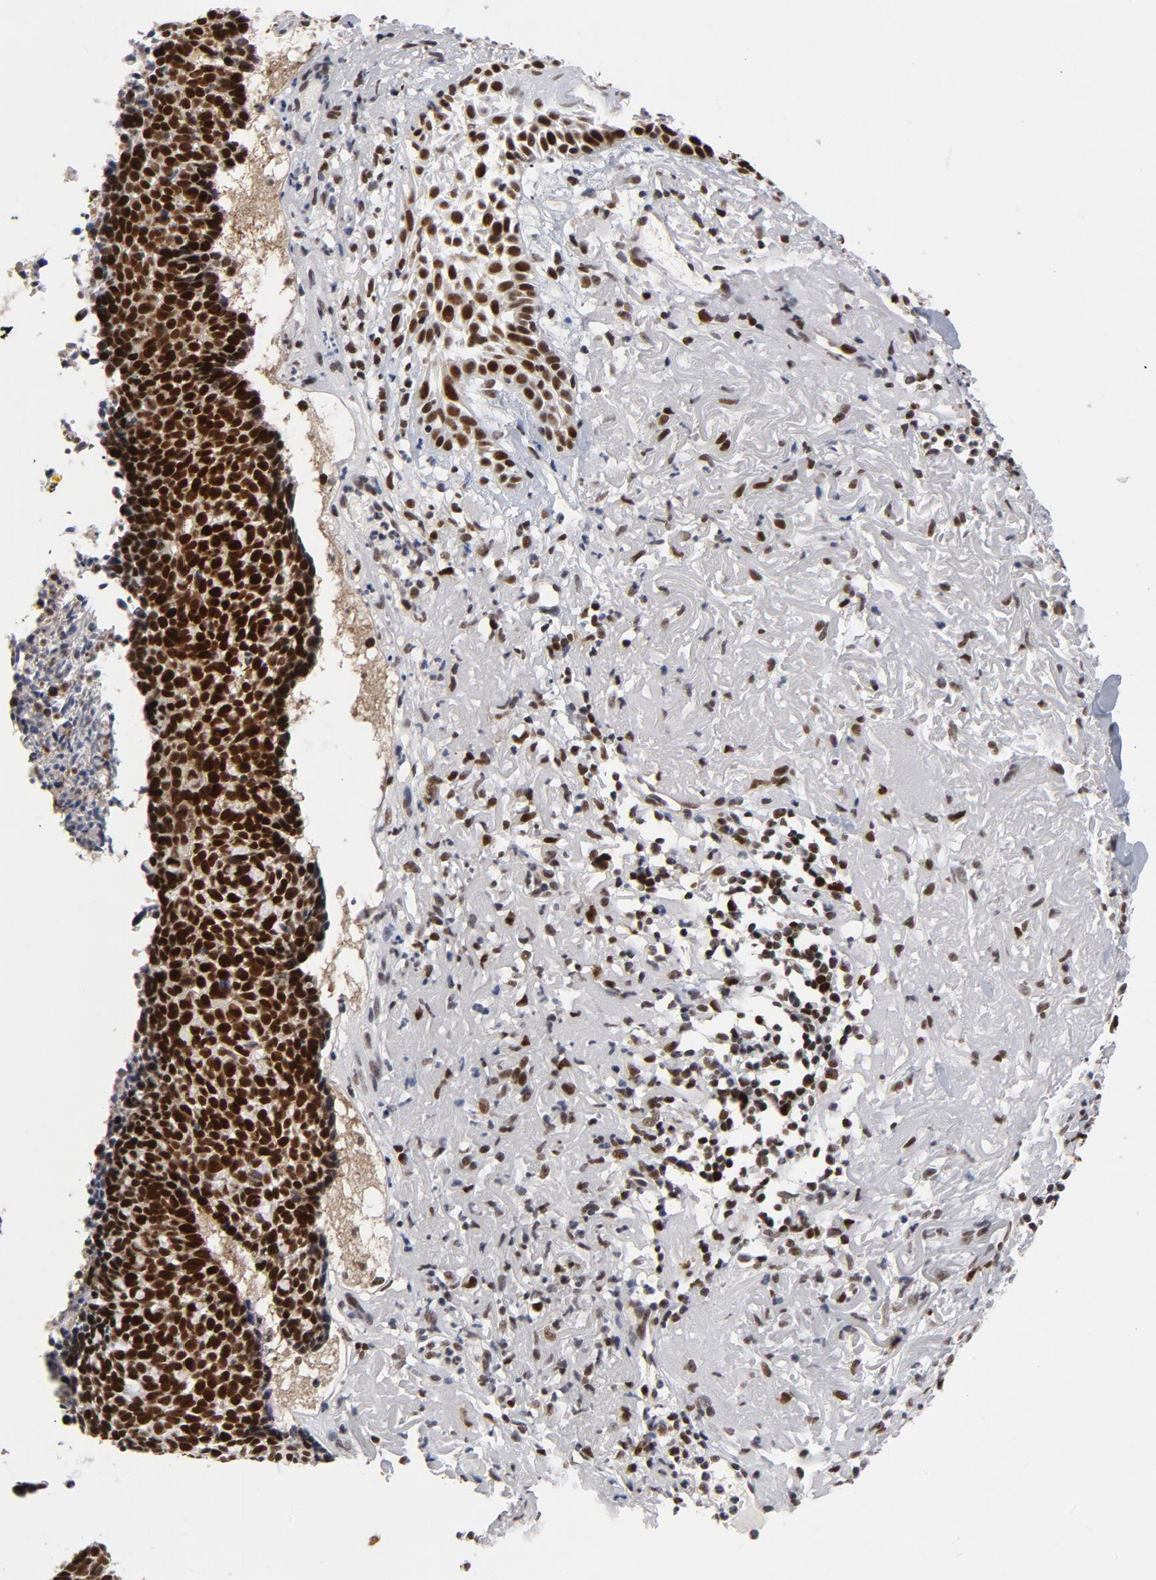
{"staining": {"intensity": "strong", "quantity": ">75%", "location": "nuclear"}, "tissue": "skin cancer", "cell_type": "Tumor cells", "image_type": "cancer", "snomed": [{"axis": "morphology", "description": "Basal cell carcinoma"}, {"axis": "topography", "description": "Skin"}], "caption": "Immunohistochemistry (IHC) of human skin basal cell carcinoma exhibits high levels of strong nuclear expression in approximately >75% of tumor cells.", "gene": "RFC4", "patient": {"sex": "female", "age": 87}}